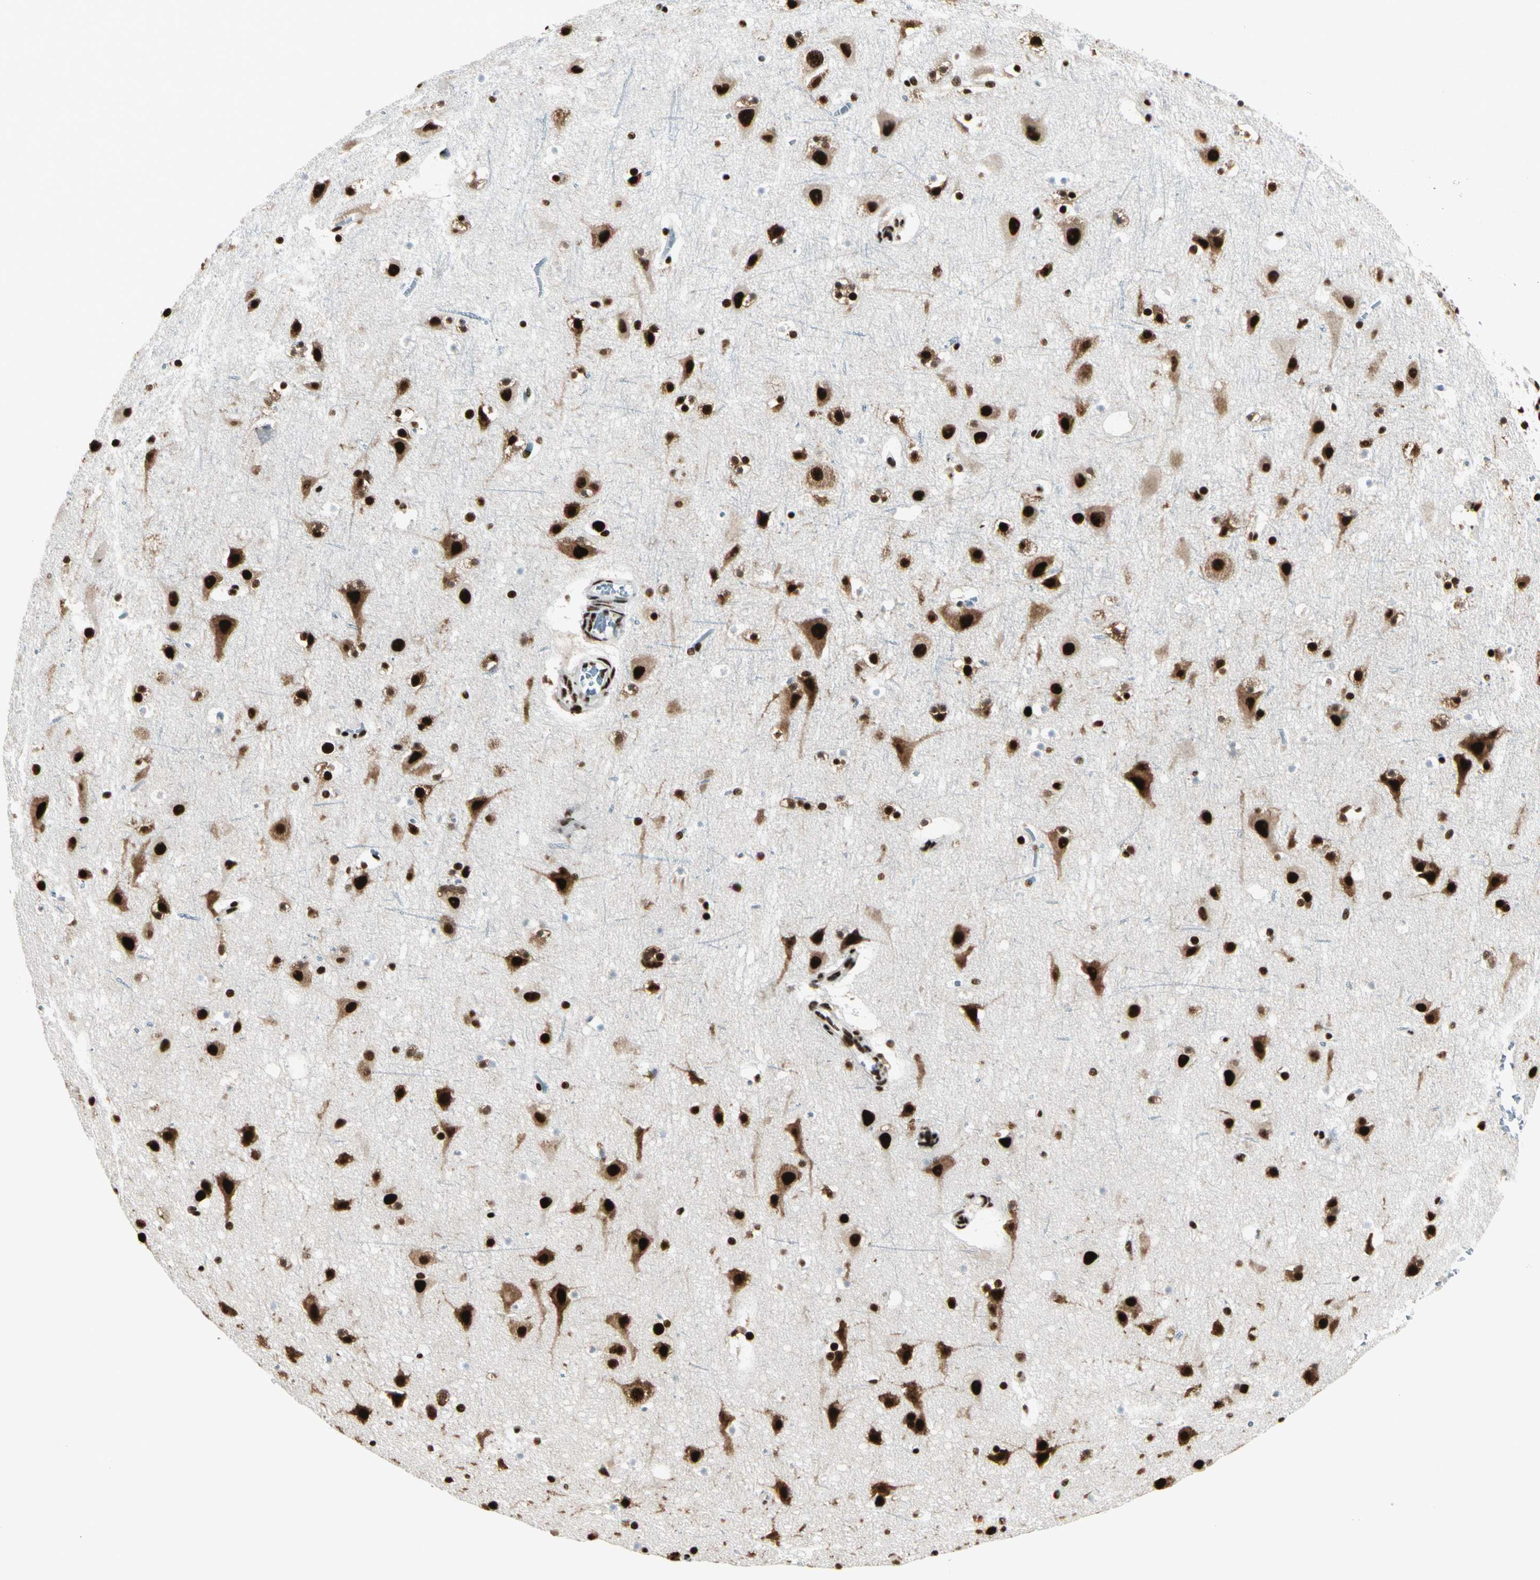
{"staining": {"intensity": "strong", "quantity": ">75%", "location": "nuclear"}, "tissue": "cerebral cortex", "cell_type": "Endothelial cells", "image_type": "normal", "snomed": [{"axis": "morphology", "description": "Normal tissue, NOS"}, {"axis": "topography", "description": "Cerebral cortex"}], "caption": "The photomicrograph displays immunohistochemical staining of unremarkable cerebral cortex. There is strong nuclear staining is present in about >75% of endothelial cells. The staining was performed using DAB to visualize the protein expression in brown, while the nuclei were stained in blue with hematoxylin (Magnification: 20x).", "gene": "CCAR1", "patient": {"sex": "male", "age": 45}}